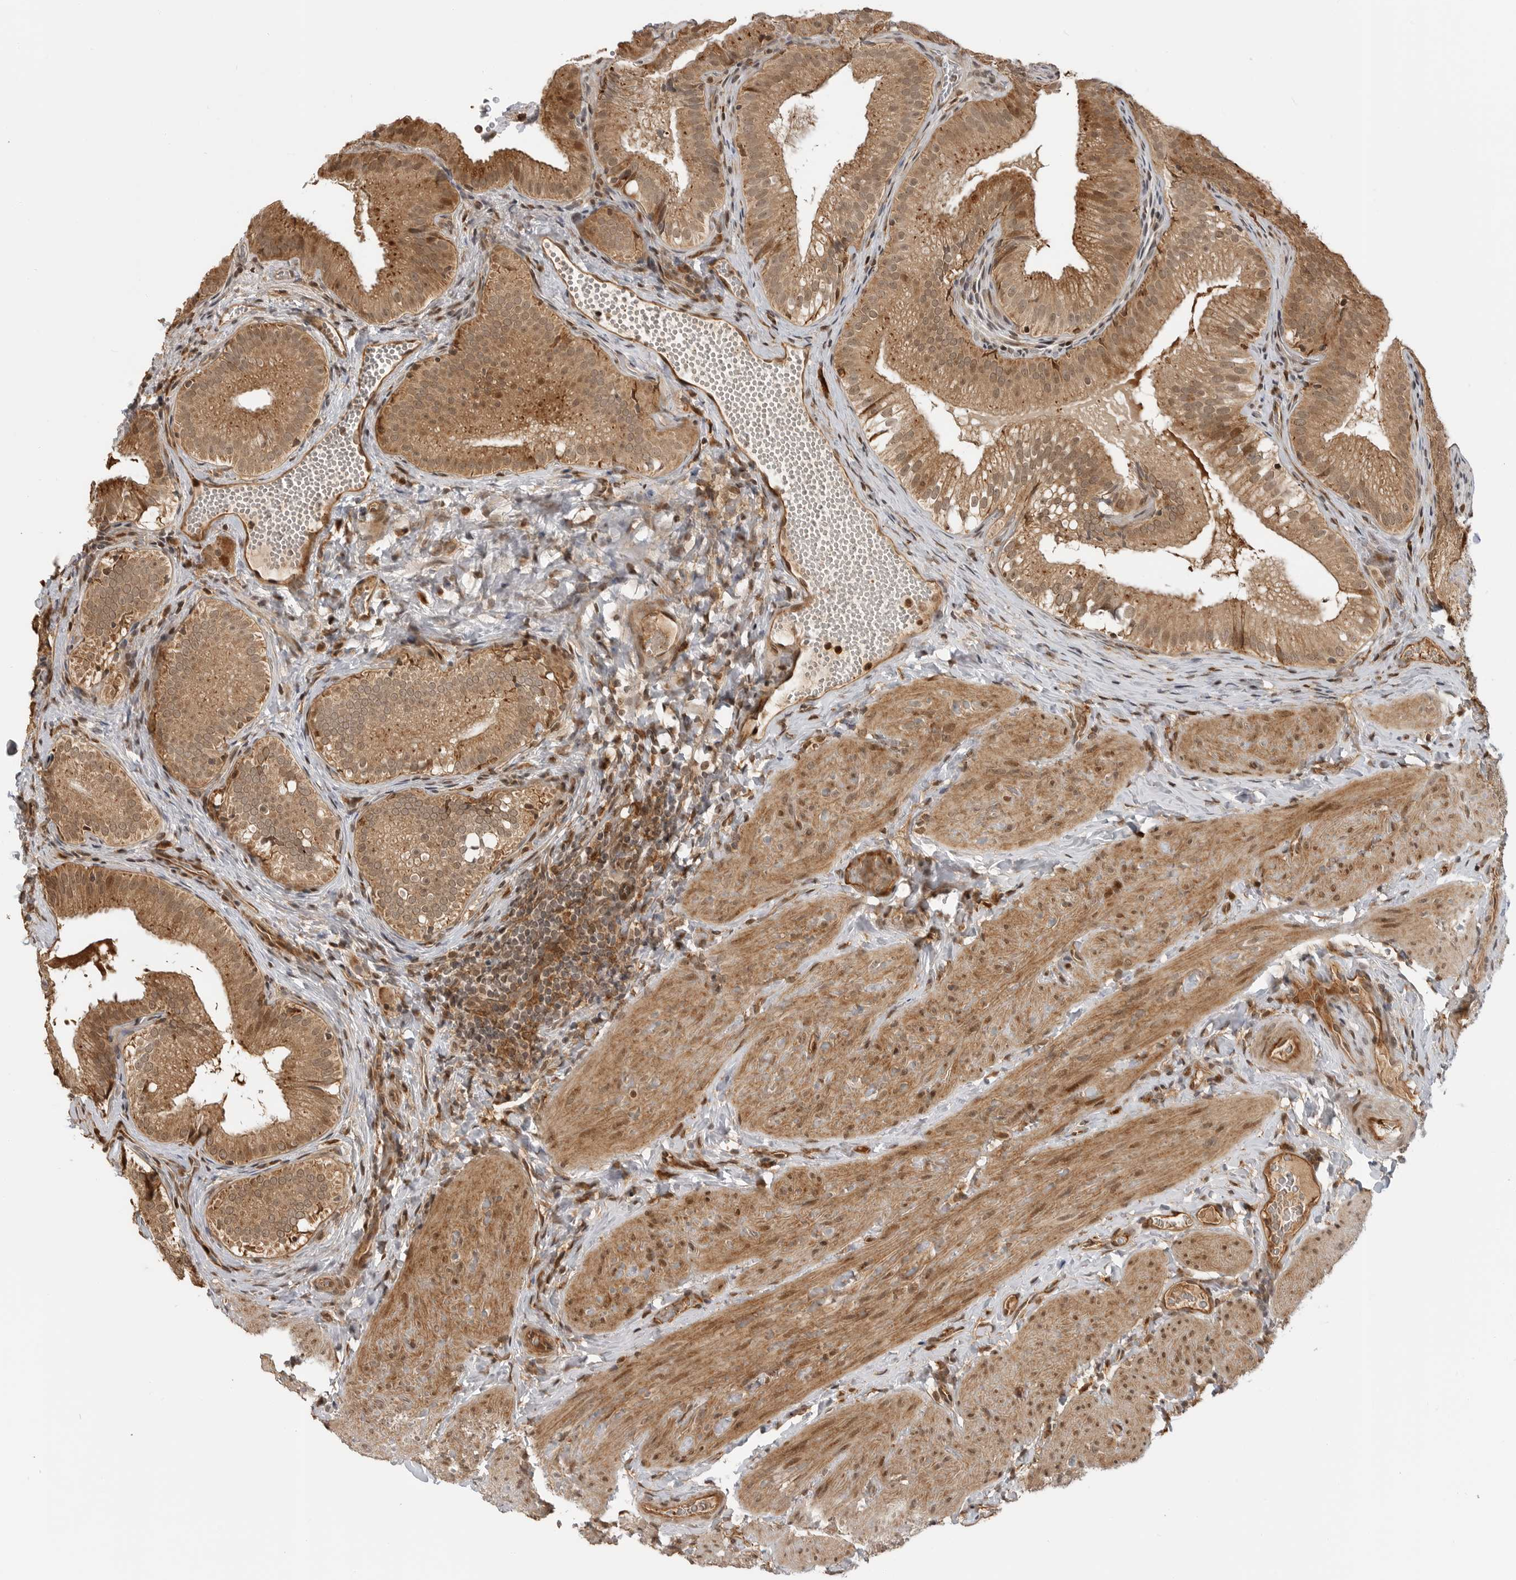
{"staining": {"intensity": "moderate", "quantity": ">75%", "location": "cytoplasmic/membranous,nuclear"}, "tissue": "gallbladder", "cell_type": "Glandular cells", "image_type": "normal", "snomed": [{"axis": "morphology", "description": "Normal tissue, NOS"}, {"axis": "topography", "description": "Gallbladder"}], "caption": "The immunohistochemical stain shows moderate cytoplasmic/membranous,nuclear expression in glandular cells of unremarkable gallbladder. Using DAB (brown) and hematoxylin (blue) stains, captured at high magnification using brightfield microscopy.", "gene": "BMP2K", "patient": {"sex": "female", "age": 30}}